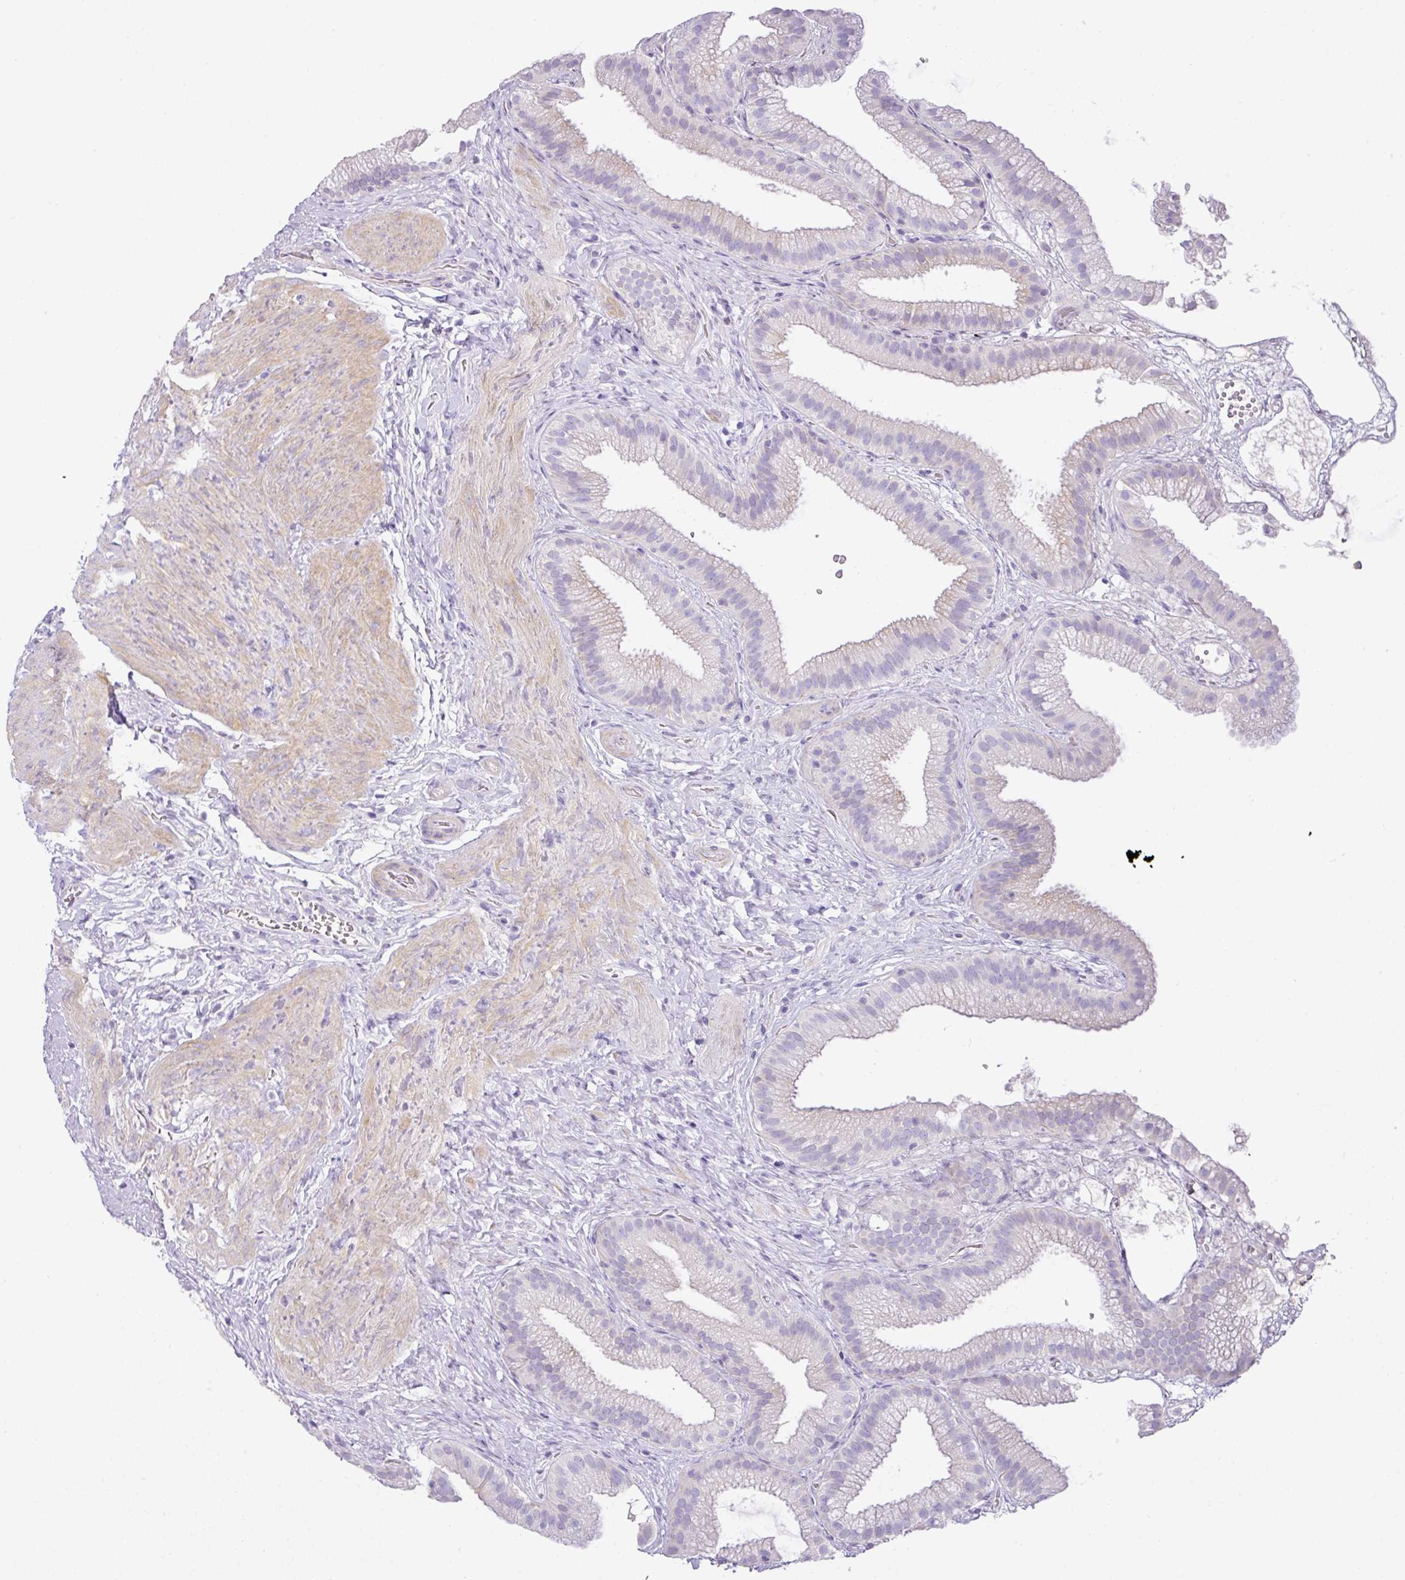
{"staining": {"intensity": "negative", "quantity": "none", "location": "none"}, "tissue": "gallbladder", "cell_type": "Glandular cells", "image_type": "normal", "snomed": [{"axis": "morphology", "description": "Normal tissue, NOS"}, {"axis": "topography", "description": "Gallbladder"}], "caption": "Immunohistochemistry image of benign gallbladder: gallbladder stained with DAB exhibits no significant protein expression in glandular cells. Brightfield microscopy of IHC stained with DAB (brown) and hematoxylin (blue), captured at high magnification.", "gene": "TARM1", "patient": {"sex": "female", "age": 63}}